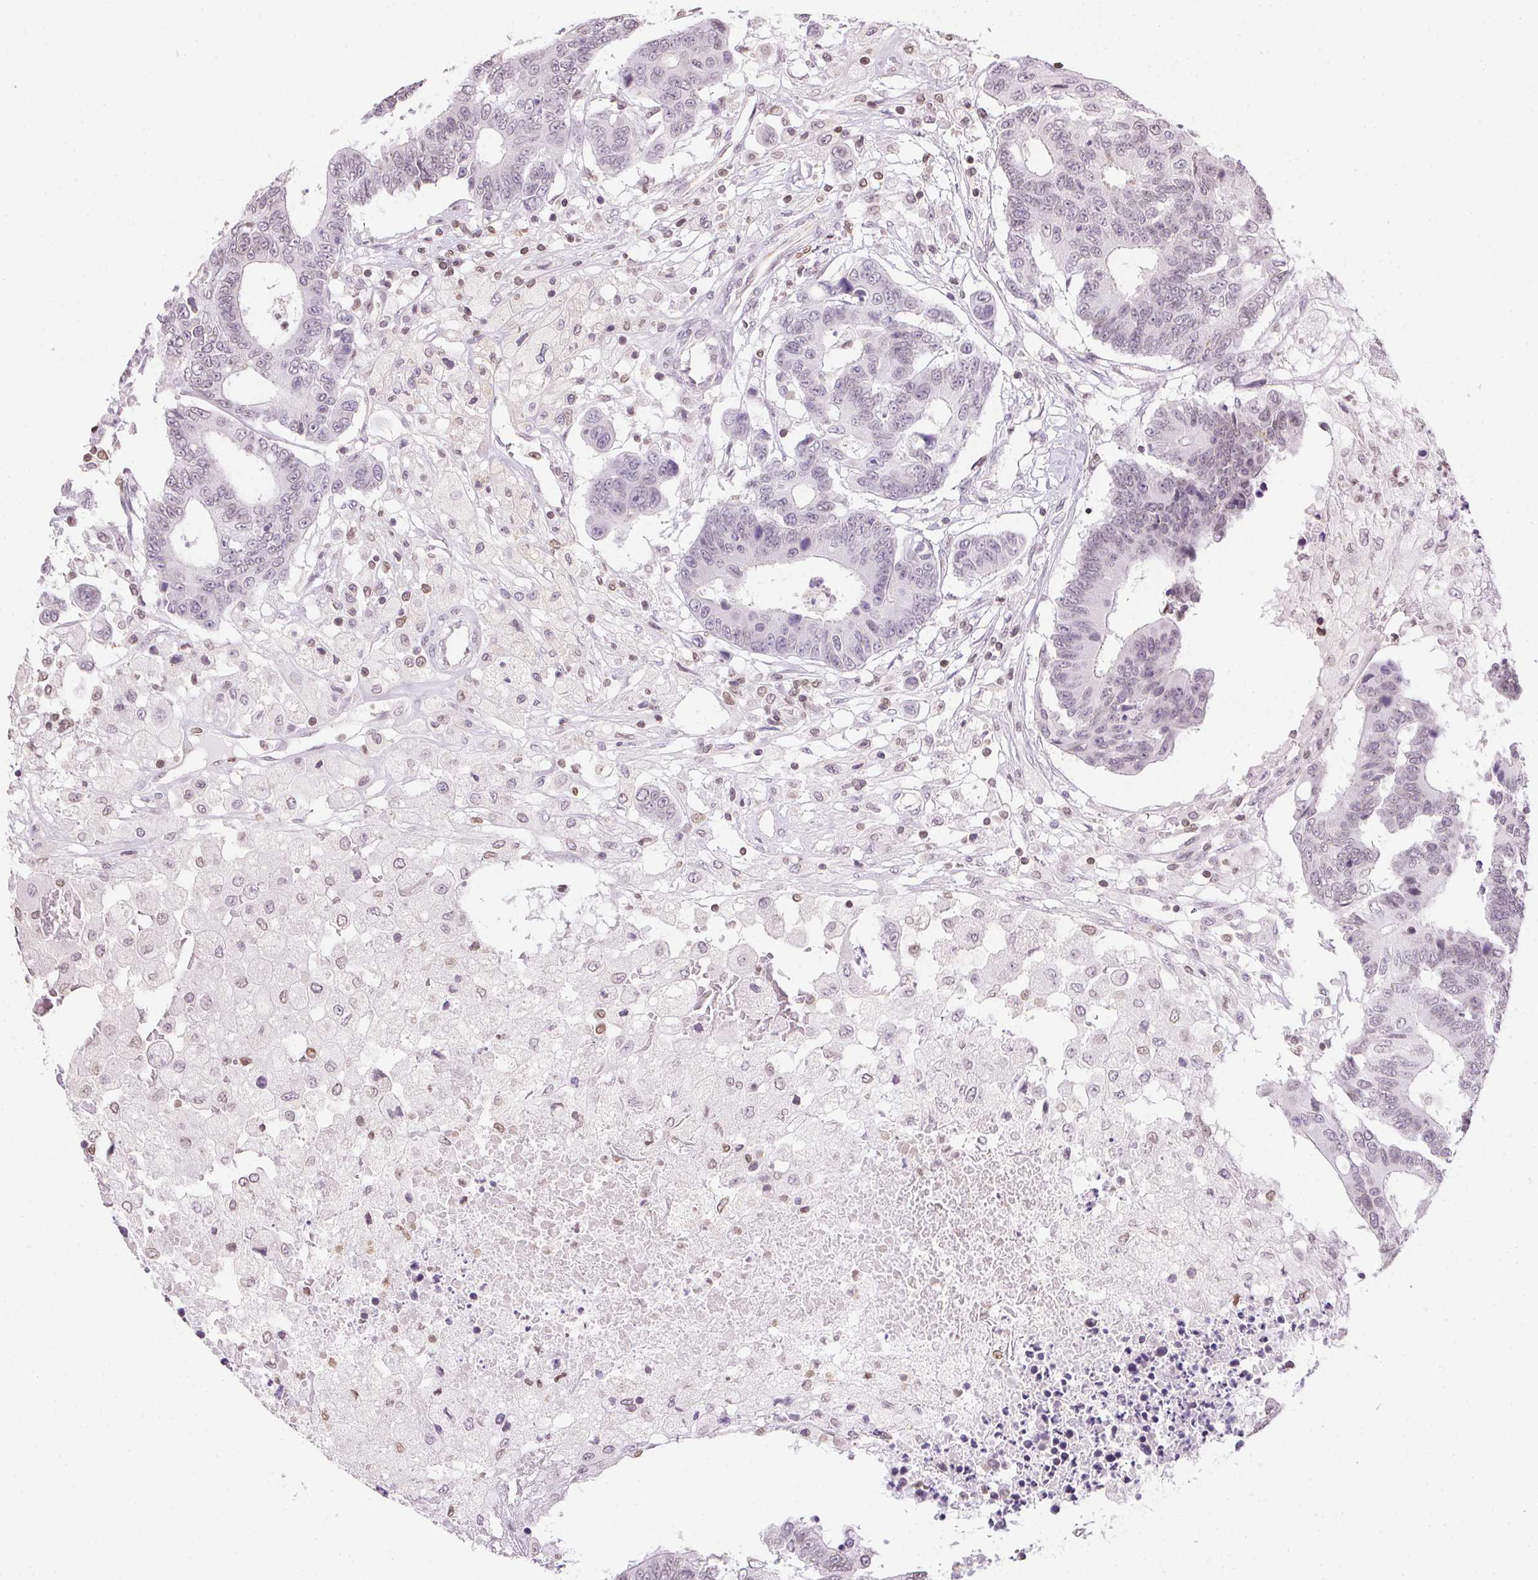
{"staining": {"intensity": "negative", "quantity": "none", "location": "none"}, "tissue": "colorectal cancer", "cell_type": "Tumor cells", "image_type": "cancer", "snomed": [{"axis": "morphology", "description": "Adenocarcinoma, NOS"}, {"axis": "topography", "description": "Colon"}], "caption": "There is no significant staining in tumor cells of colorectal cancer.", "gene": "PRL", "patient": {"sex": "female", "age": 48}}